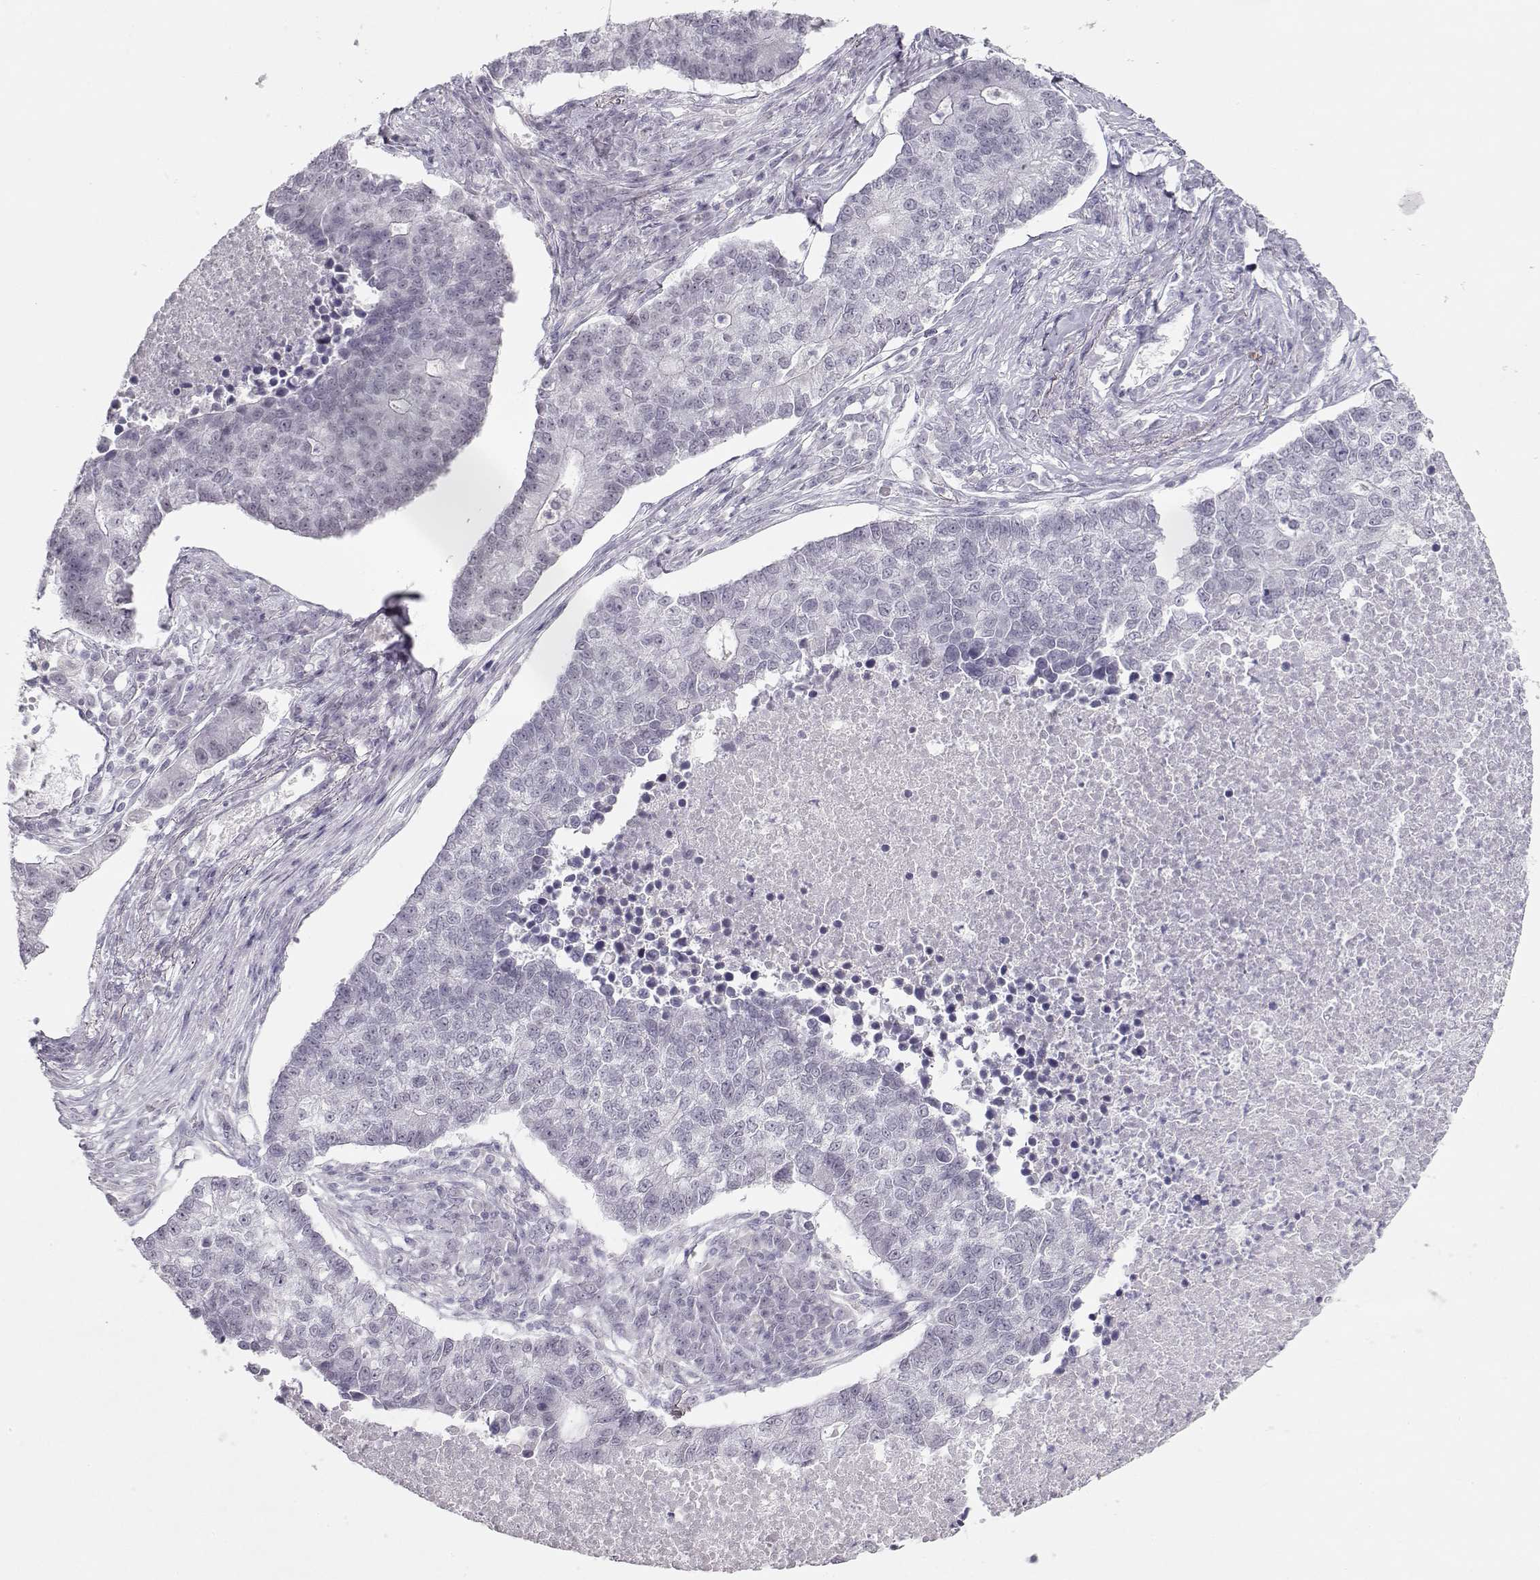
{"staining": {"intensity": "negative", "quantity": "none", "location": "none"}, "tissue": "lung cancer", "cell_type": "Tumor cells", "image_type": "cancer", "snomed": [{"axis": "morphology", "description": "Adenocarcinoma, NOS"}, {"axis": "topography", "description": "Lung"}], "caption": "Tumor cells show no significant protein positivity in lung cancer.", "gene": "IMPG1", "patient": {"sex": "male", "age": 57}}